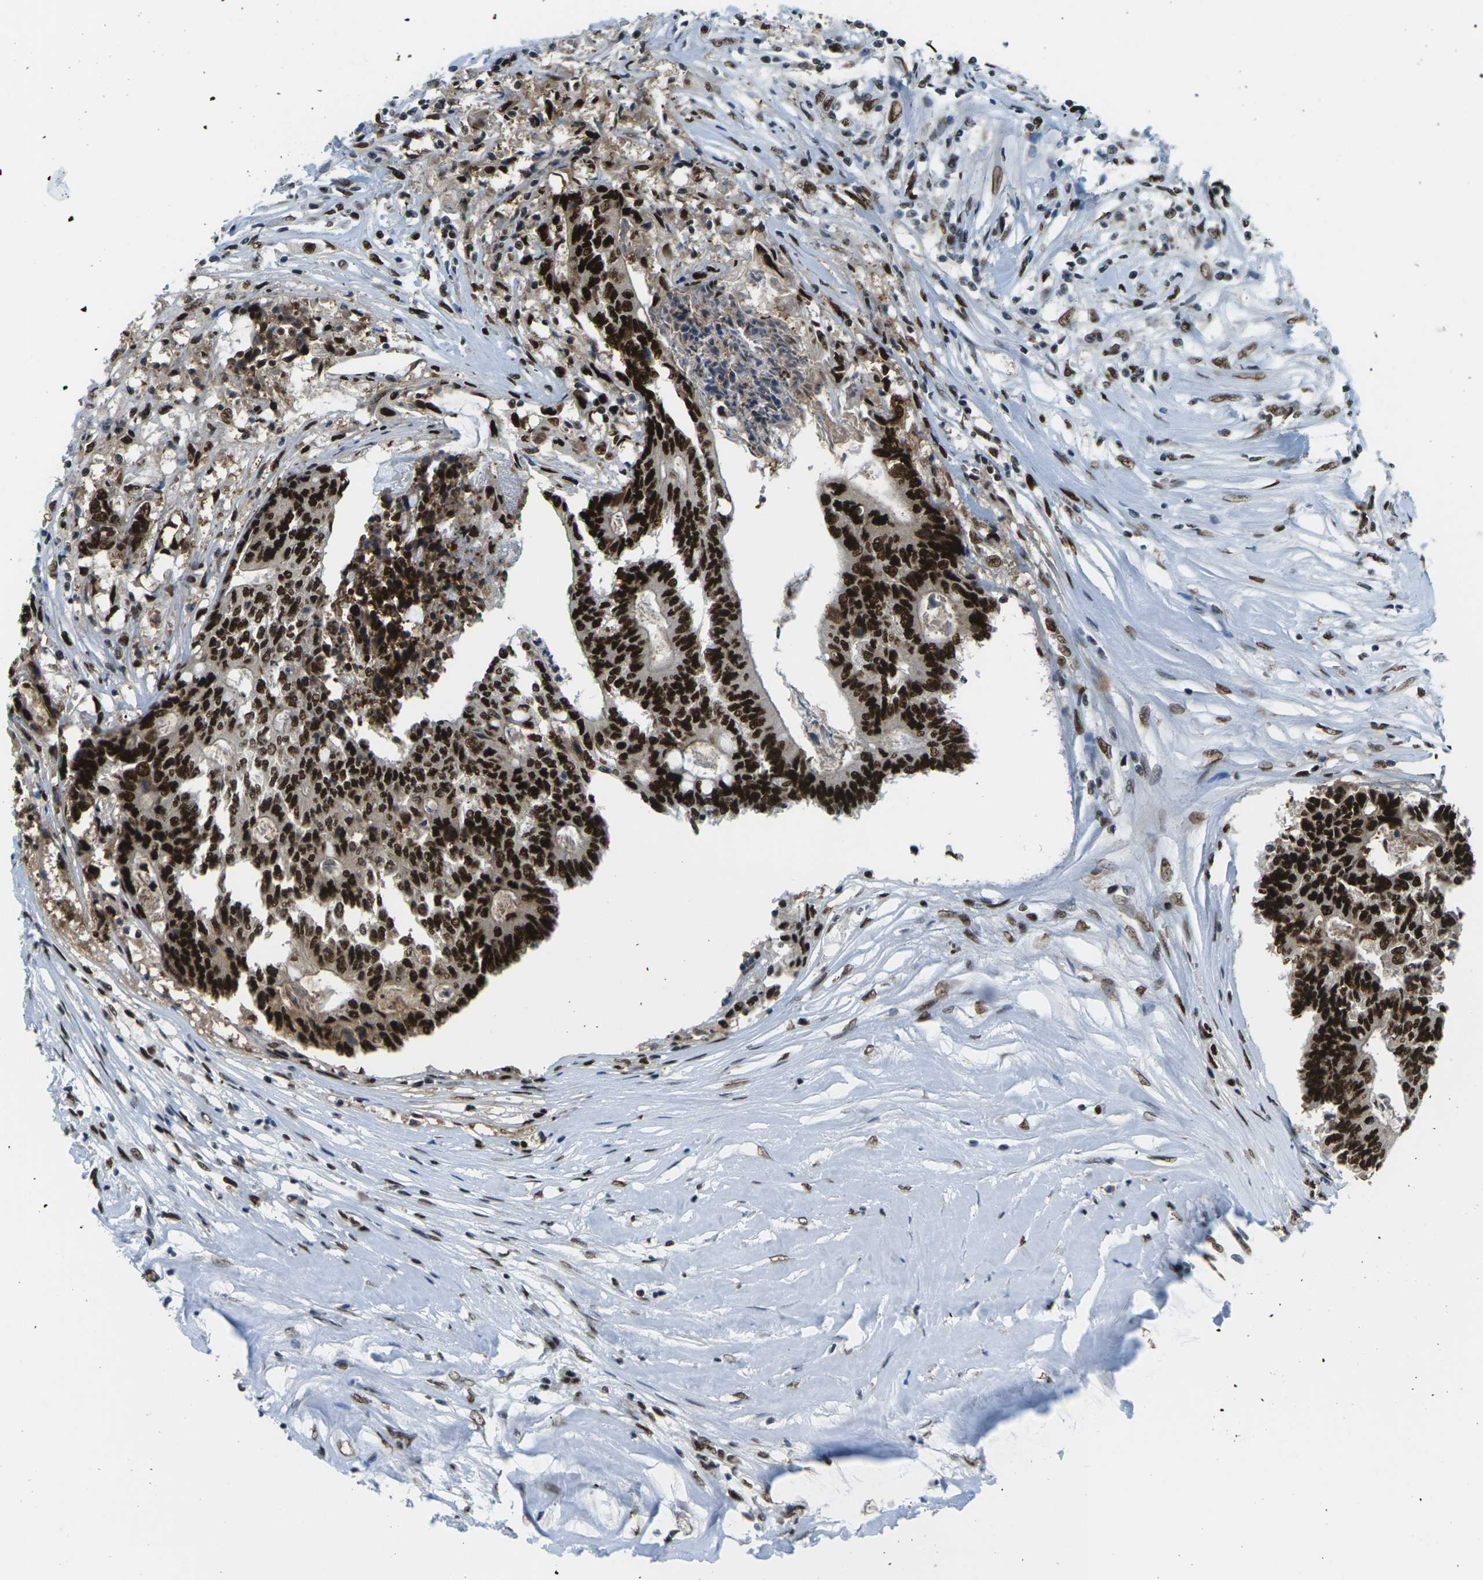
{"staining": {"intensity": "strong", "quantity": ">75%", "location": "nuclear"}, "tissue": "colorectal cancer", "cell_type": "Tumor cells", "image_type": "cancer", "snomed": [{"axis": "morphology", "description": "Adenocarcinoma, NOS"}, {"axis": "topography", "description": "Rectum"}], "caption": "Adenocarcinoma (colorectal) stained with a protein marker demonstrates strong staining in tumor cells.", "gene": "PSME3", "patient": {"sex": "male", "age": 63}}